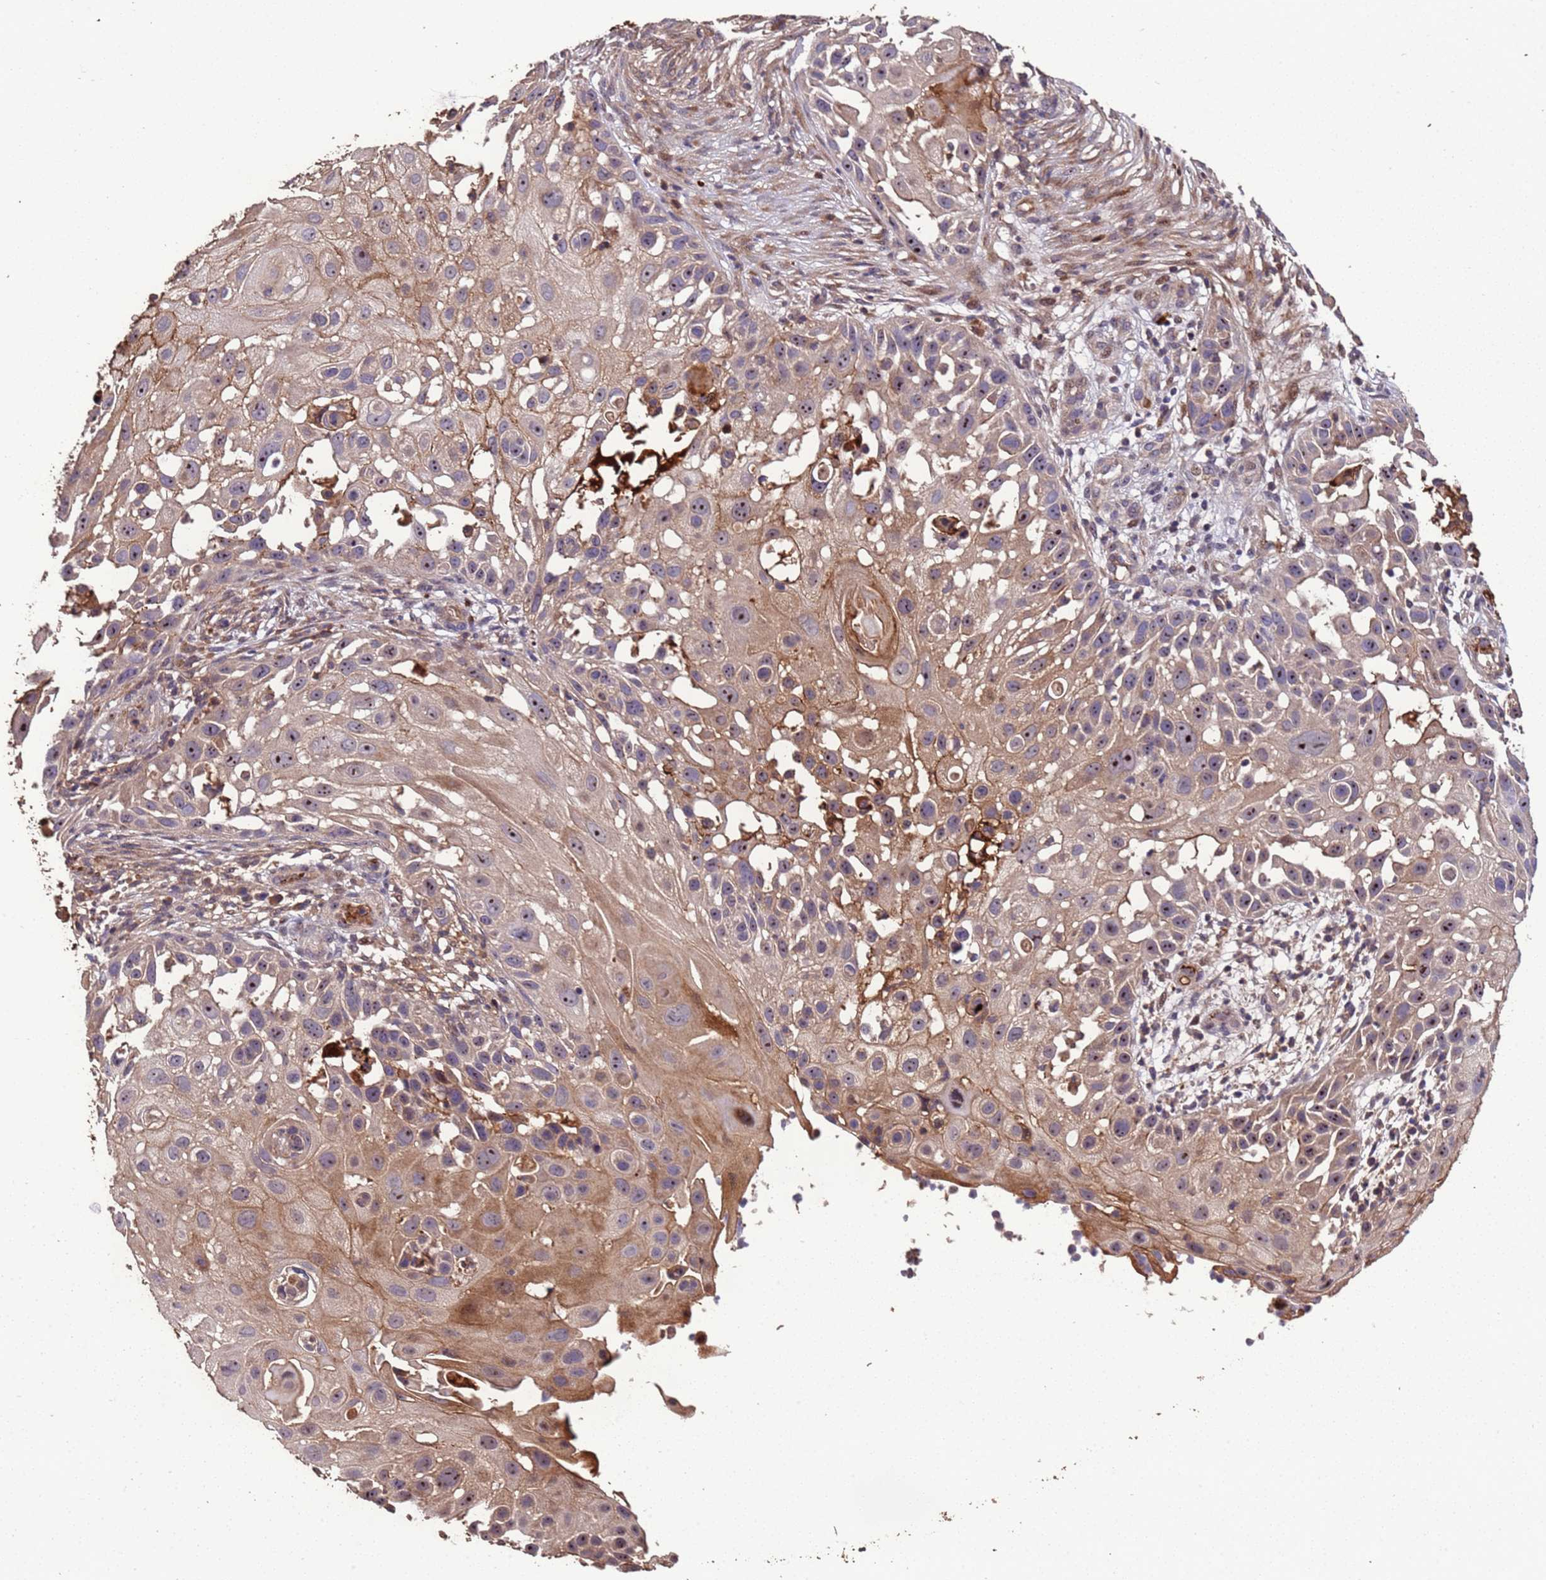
{"staining": {"intensity": "weak", "quantity": "25%-75%", "location": "cytoplasmic/membranous,nuclear"}, "tissue": "skin cancer", "cell_type": "Tumor cells", "image_type": "cancer", "snomed": [{"axis": "morphology", "description": "Squamous cell carcinoma, NOS"}, {"axis": "topography", "description": "Skin"}], "caption": "Protein staining of squamous cell carcinoma (skin) tissue demonstrates weak cytoplasmic/membranous and nuclear staining in about 25%-75% of tumor cells. (DAB (3,3'-diaminobenzidine) IHC, brown staining for protein, blue staining for nuclei).", "gene": "CCDC184", "patient": {"sex": "female", "age": 44}}